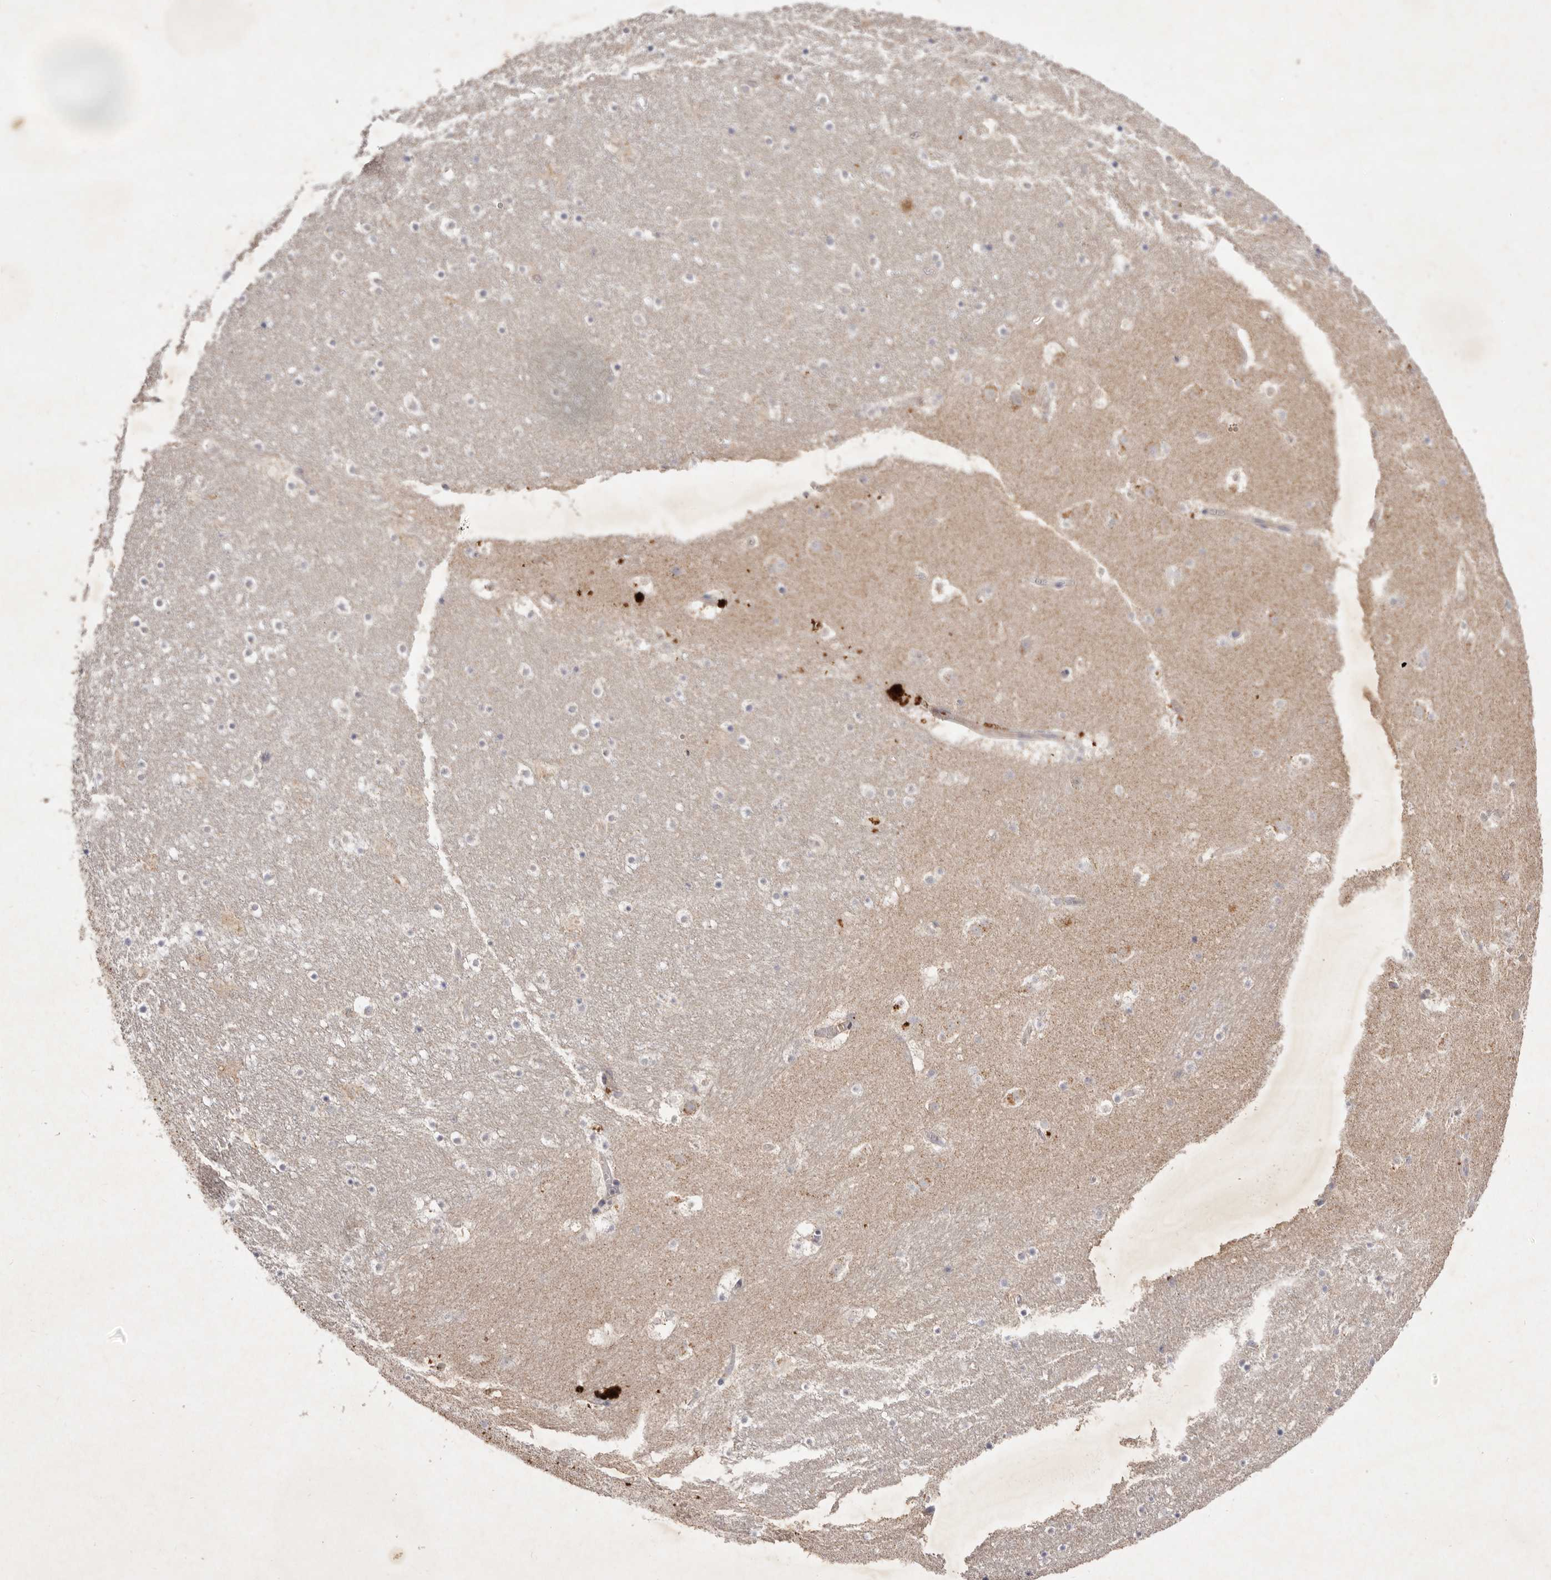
{"staining": {"intensity": "weak", "quantity": "25%-75%", "location": "cytoplasmic/membranous"}, "tissue": "caudate", "cell_type": "Glial cells", "image_type": "normal", "snomed": [{"axis": "morphology", "description": "Normal tissue, NOS"}, {"axis": "topography", "description": "Lateral ventricle wall"}], "caption": "Immunohistochemical staining of benign human caudate reveals 25%-75% levels of weak cytoplasmic/membranous protein staining in about 25%-75% of glial cells.", "gene": "USP24", "patient": {"sex": "male", "age": 45}}